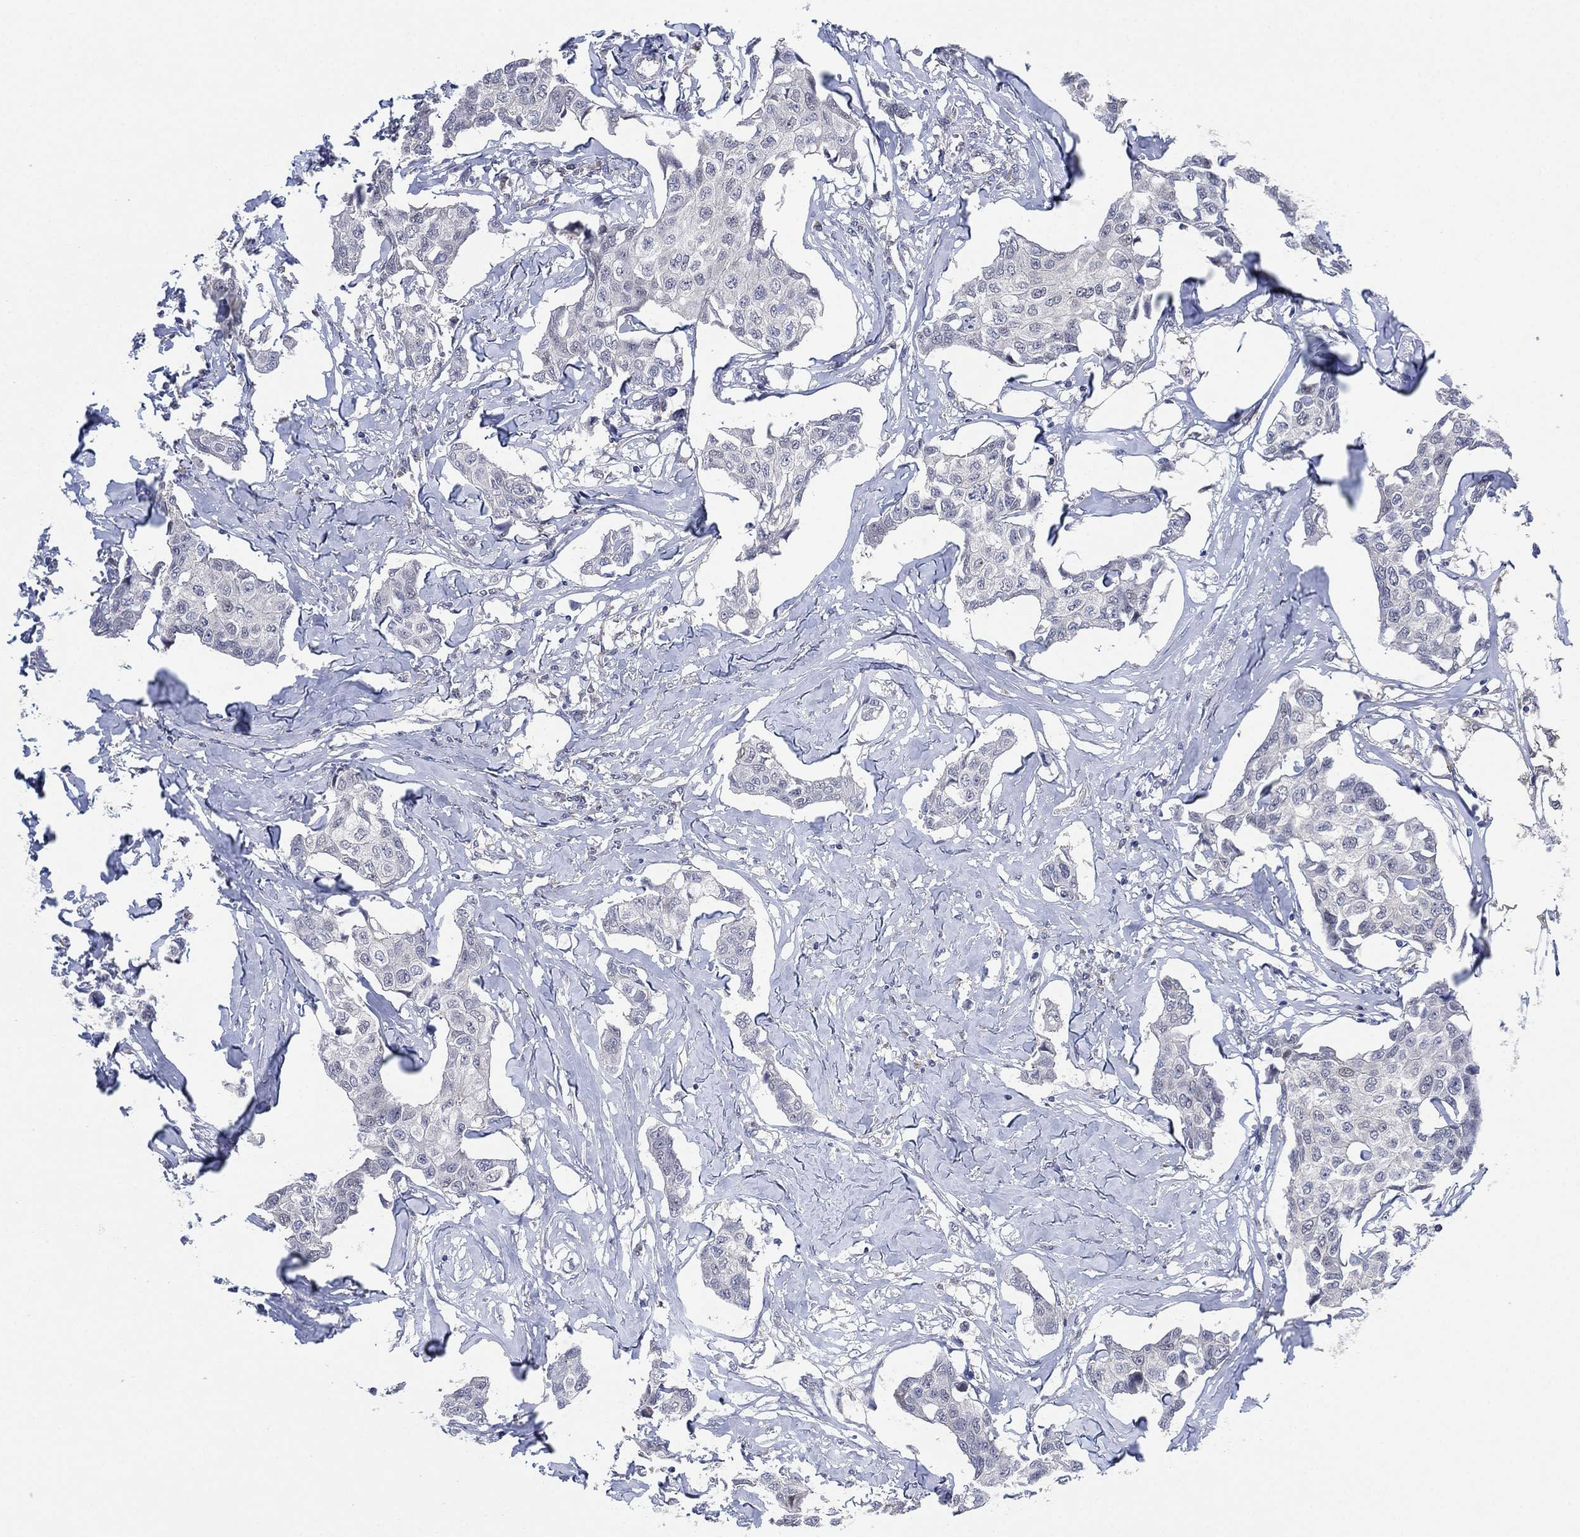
{"staining": {"intensity": "negative", "quantity": "none", "location": "none"}, "tissue": "breast cancer", "cell_type": "Tumor cells", "image_type": "cancer", "snomed": [{"axis": "morphology", "description": "Duct carcinoma"}, {"axis": "topography", "description": "Breast"}], "caption": "This is an immunohistochemistry photomicrograph of breast cancer. There is no expression in tumor cells.", "gene": "FES", "patient": {"sex": "female", "age": 80}}